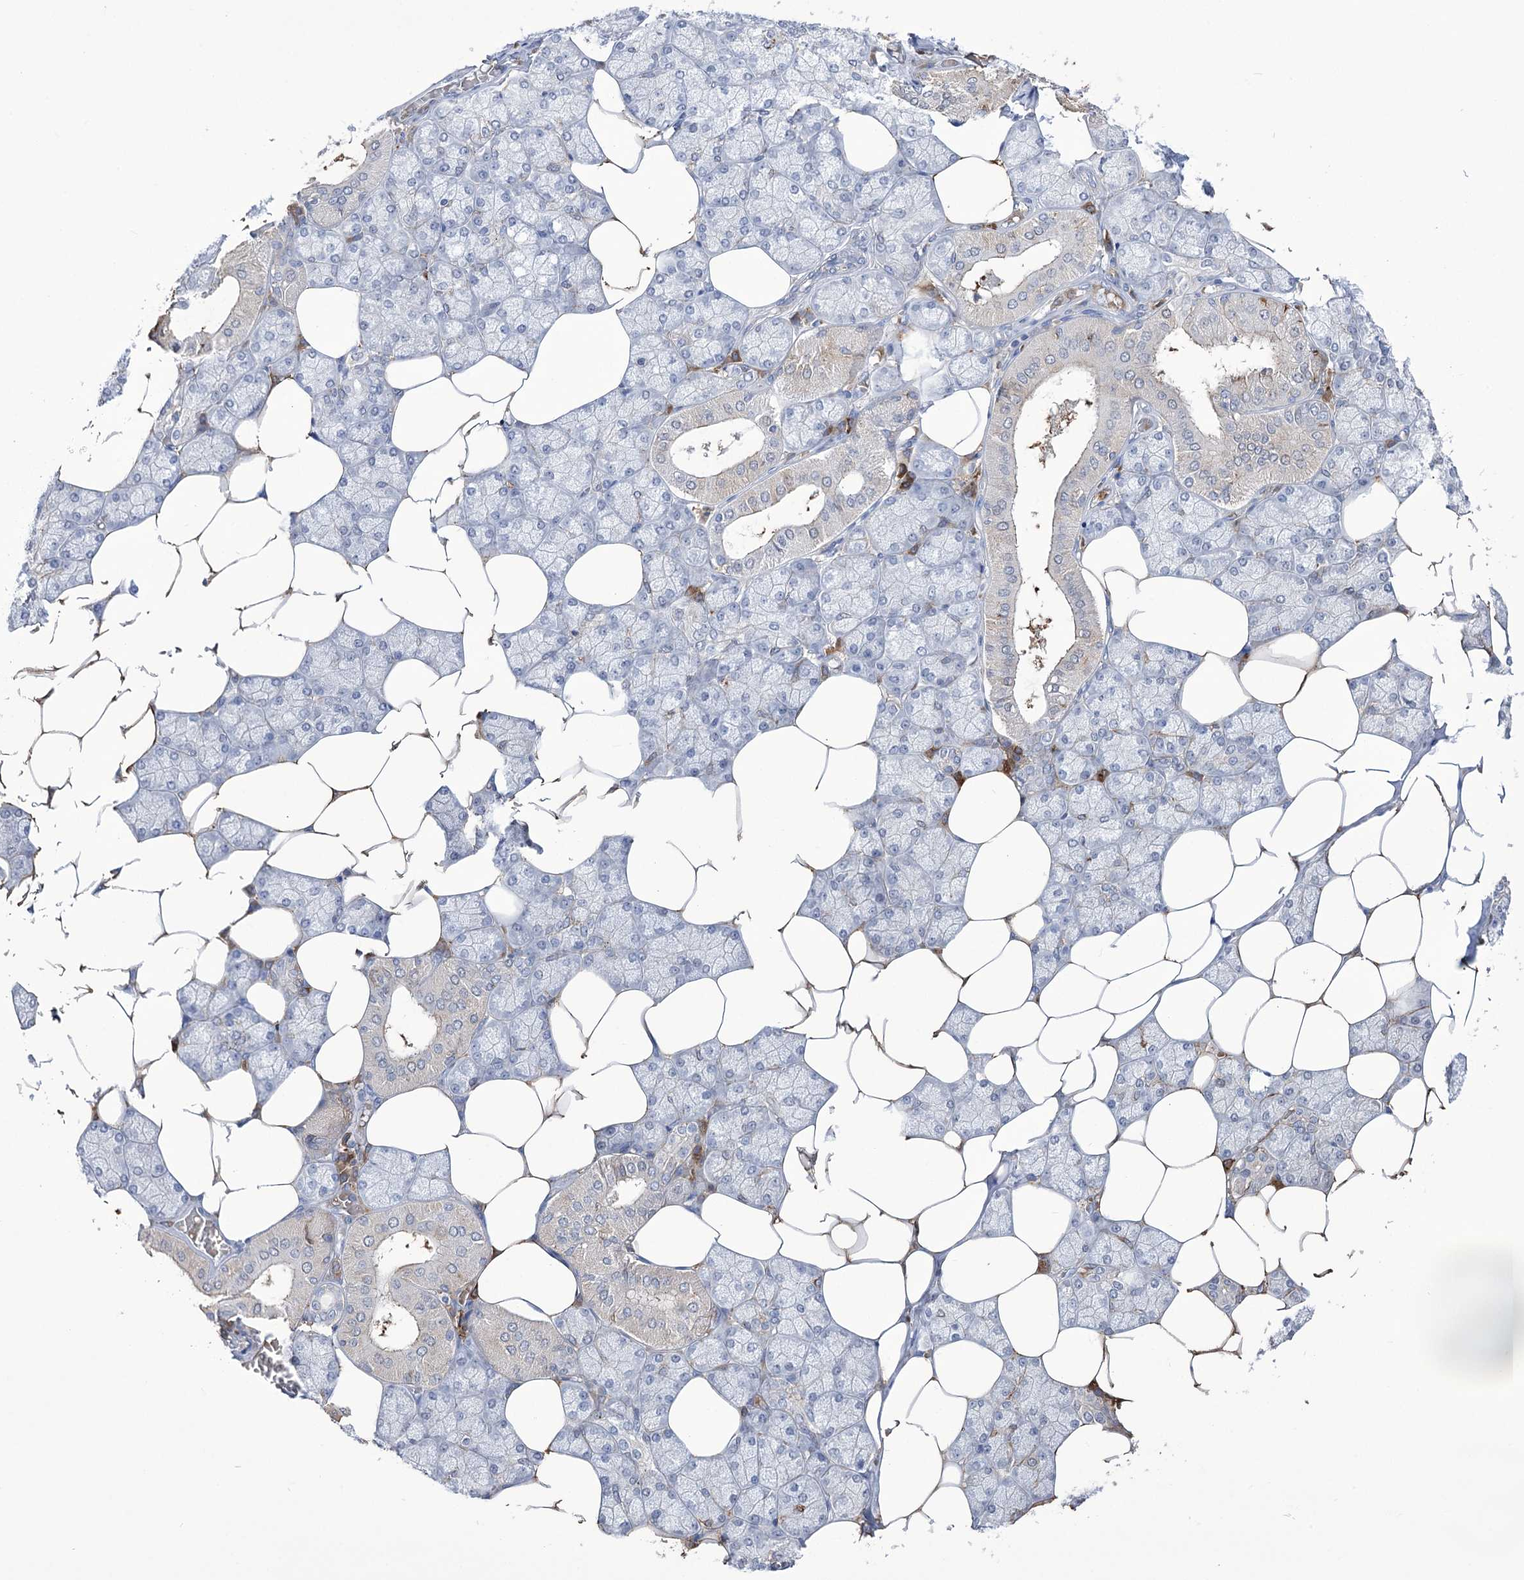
{"staining": {"intensity": "negative", "quantity": "none", "location": "none"}, "tissue": "salivary gland", "cell_type": "Glandular cells", "image_type": "normal", "snomed": [{"axis": "morphology", "description": "Normal tissue, NOS"}, {"axis": "topography", "description": "Salivary gland"}], "caption": "This is an immunohistochemistry photomicrograph of unremarkable salivary gland. There is no positivity in glandular cells.", "gene": "ZNF622", "patient": {"sex": "male", "age": 62}}